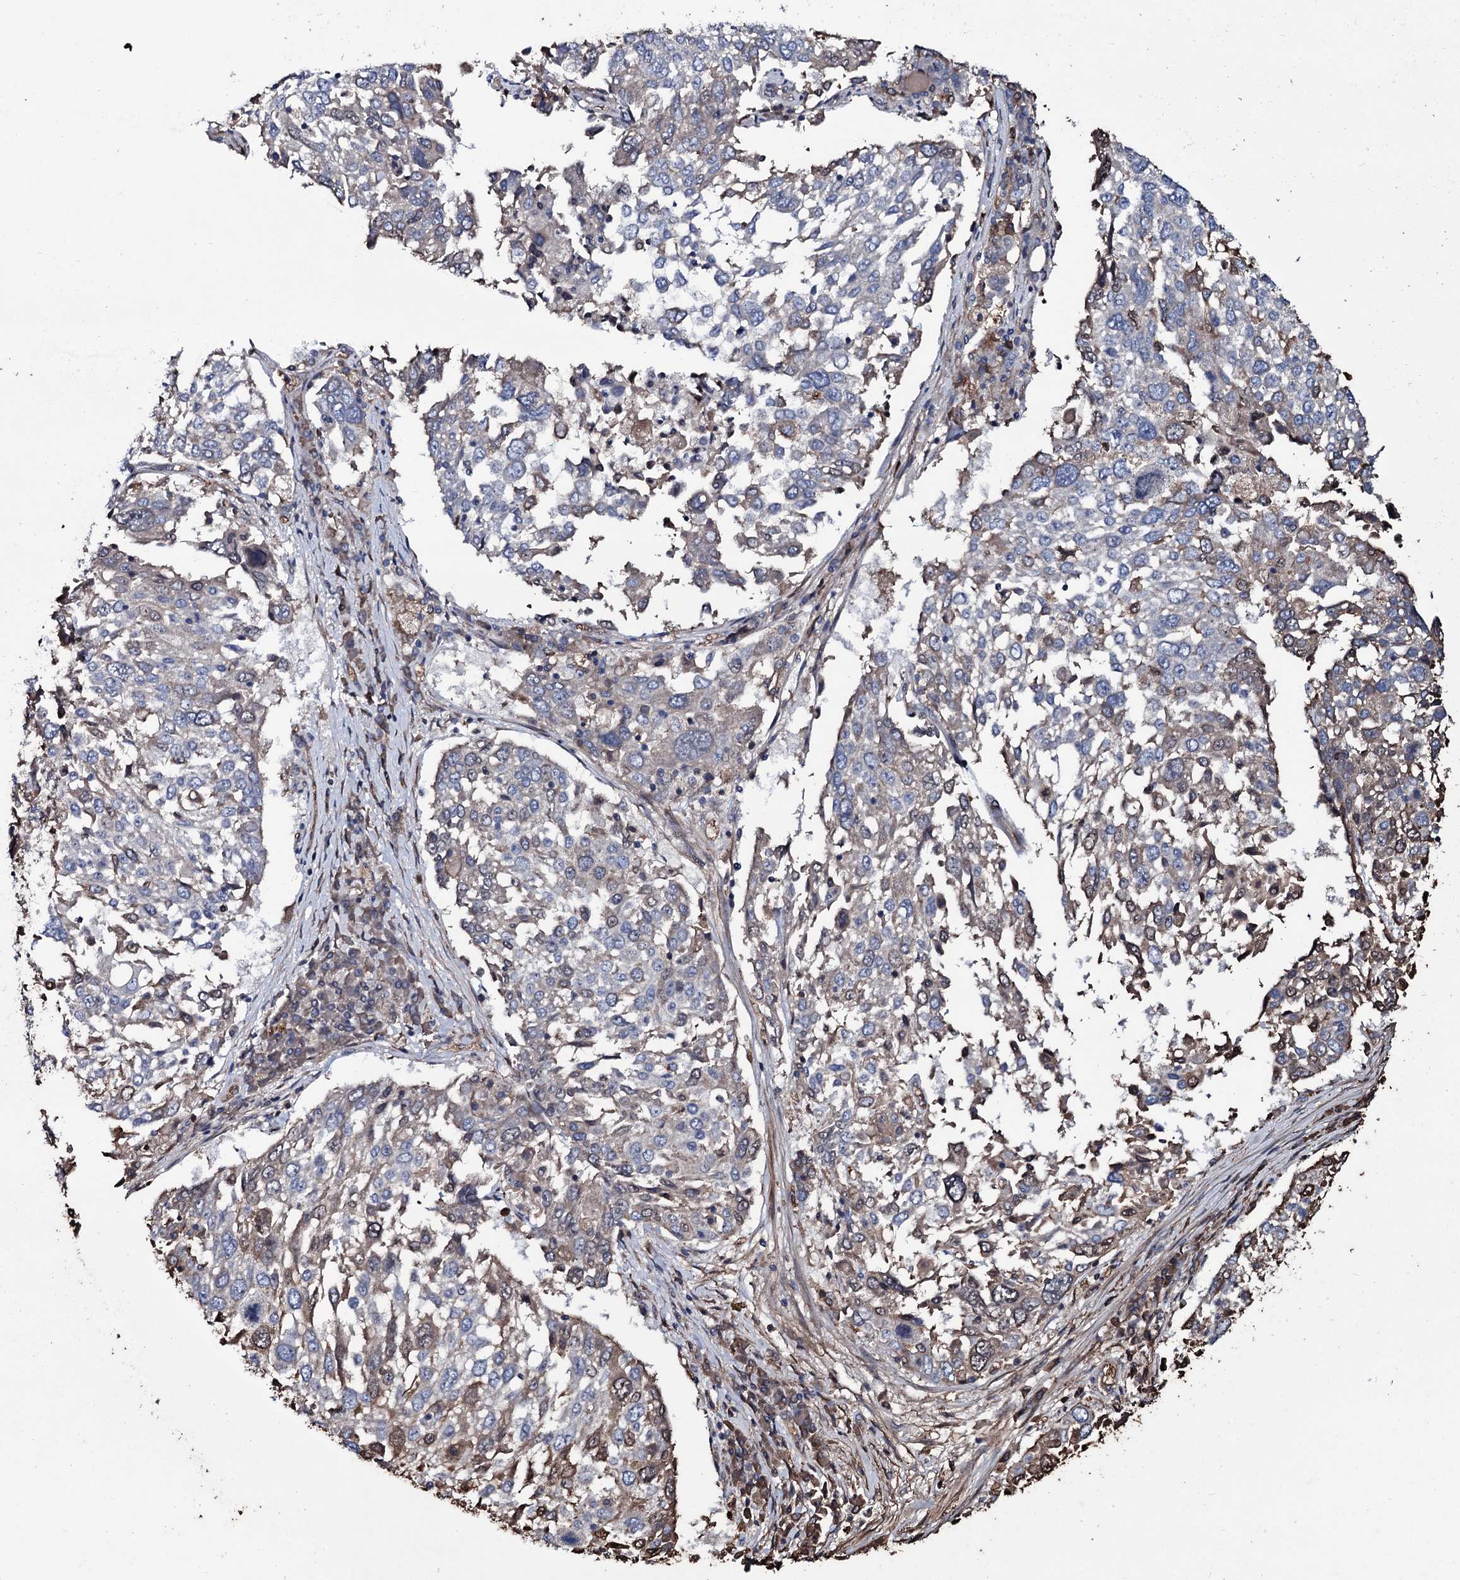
{"staining": {"intensity": "negative", "quantity": "none", "location": "none"}, "tissue": "lung cancer", "cell_type": "Tumor cells", "image_type": "cancer", "snomed": [{"axis": "morphology", "description": "Squamous cell carcinoma, NOS"}, {"axis": "topography", "description": "Lung"}], "caption": "The micrograph shows no significant positivity in tumor cells of squamous cell carcinoma (lung).", "gene": "ZSWIM8", "patient": {"sex": "male", "age": 65}}